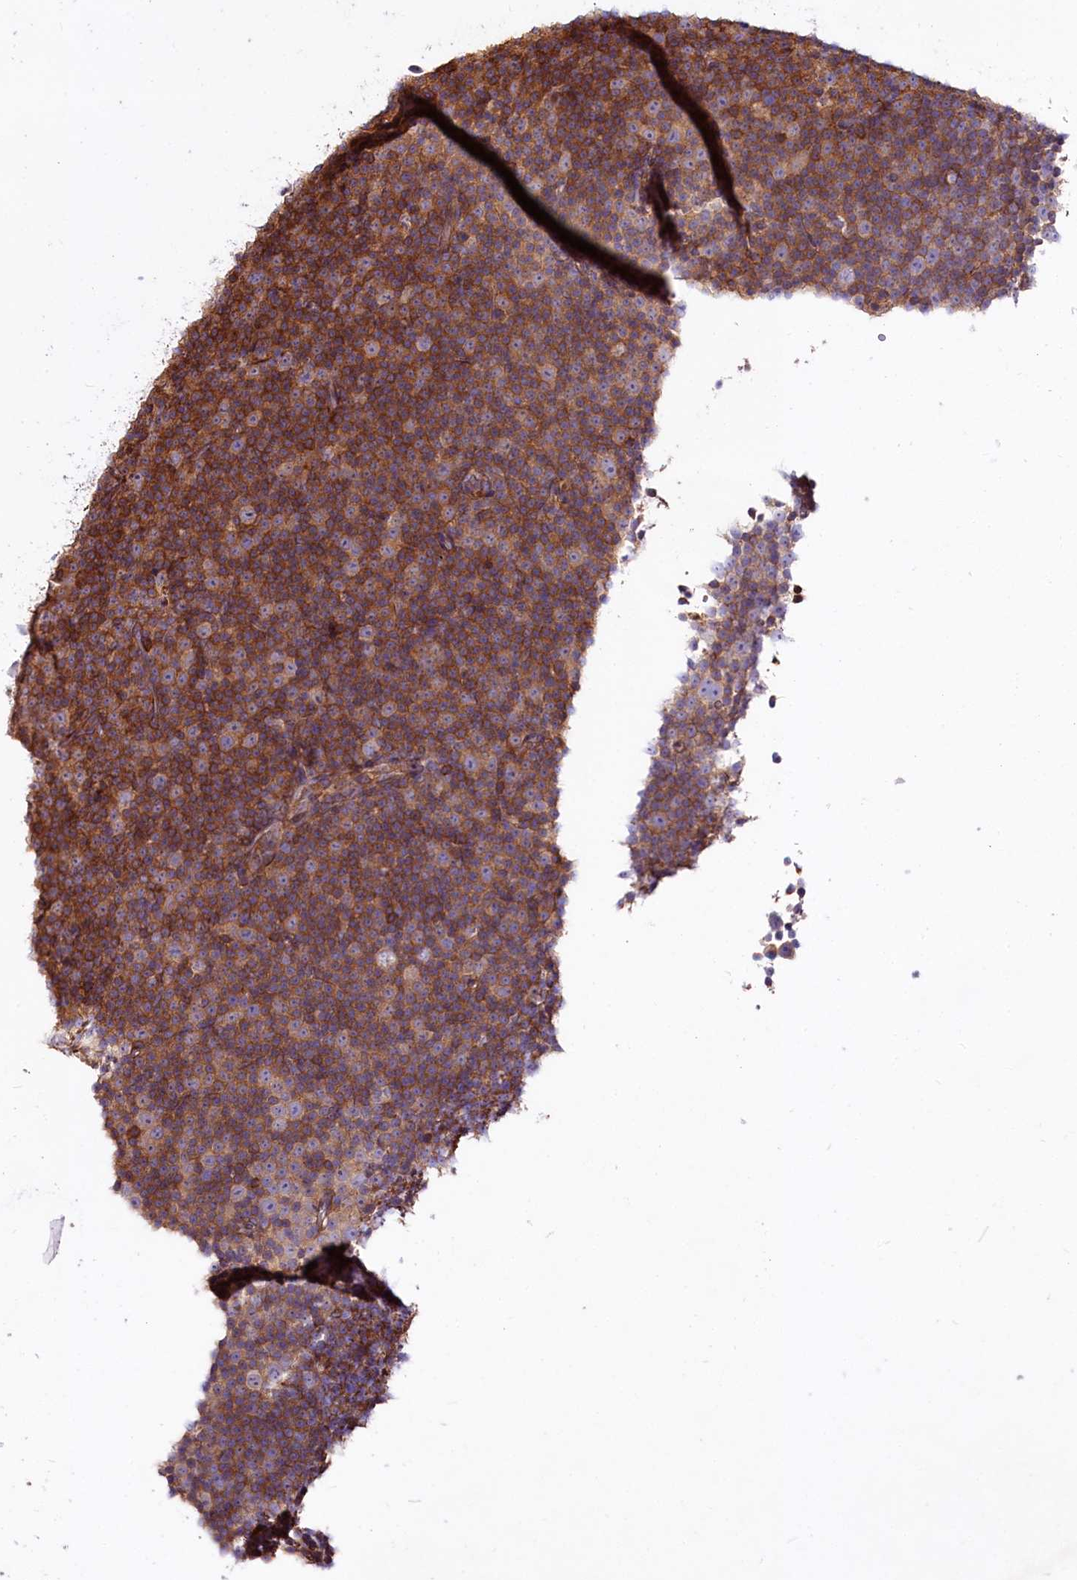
{"staining": {"intensity": "moderate", "quantity": ">75%", "location": "cytoplasmic/membranous"}, "tissue": "lymphoma", "cell_type": "Tumor cells", "image_type": "cancer", "snomed": [{"axis": "morphology", "description": "Malignant lymphoma, non-Hodgkin's type, Low grade"}, {"axis": "topography", "description": "Lymph node"}], "caption": "Protein expression analysis of human lymphoma reveals moderate cytoplasmic/membranous expression in about >75% of tumor cells.", "gene": "FCHSD2", "patient": {"sex": "female", "age": 67}}